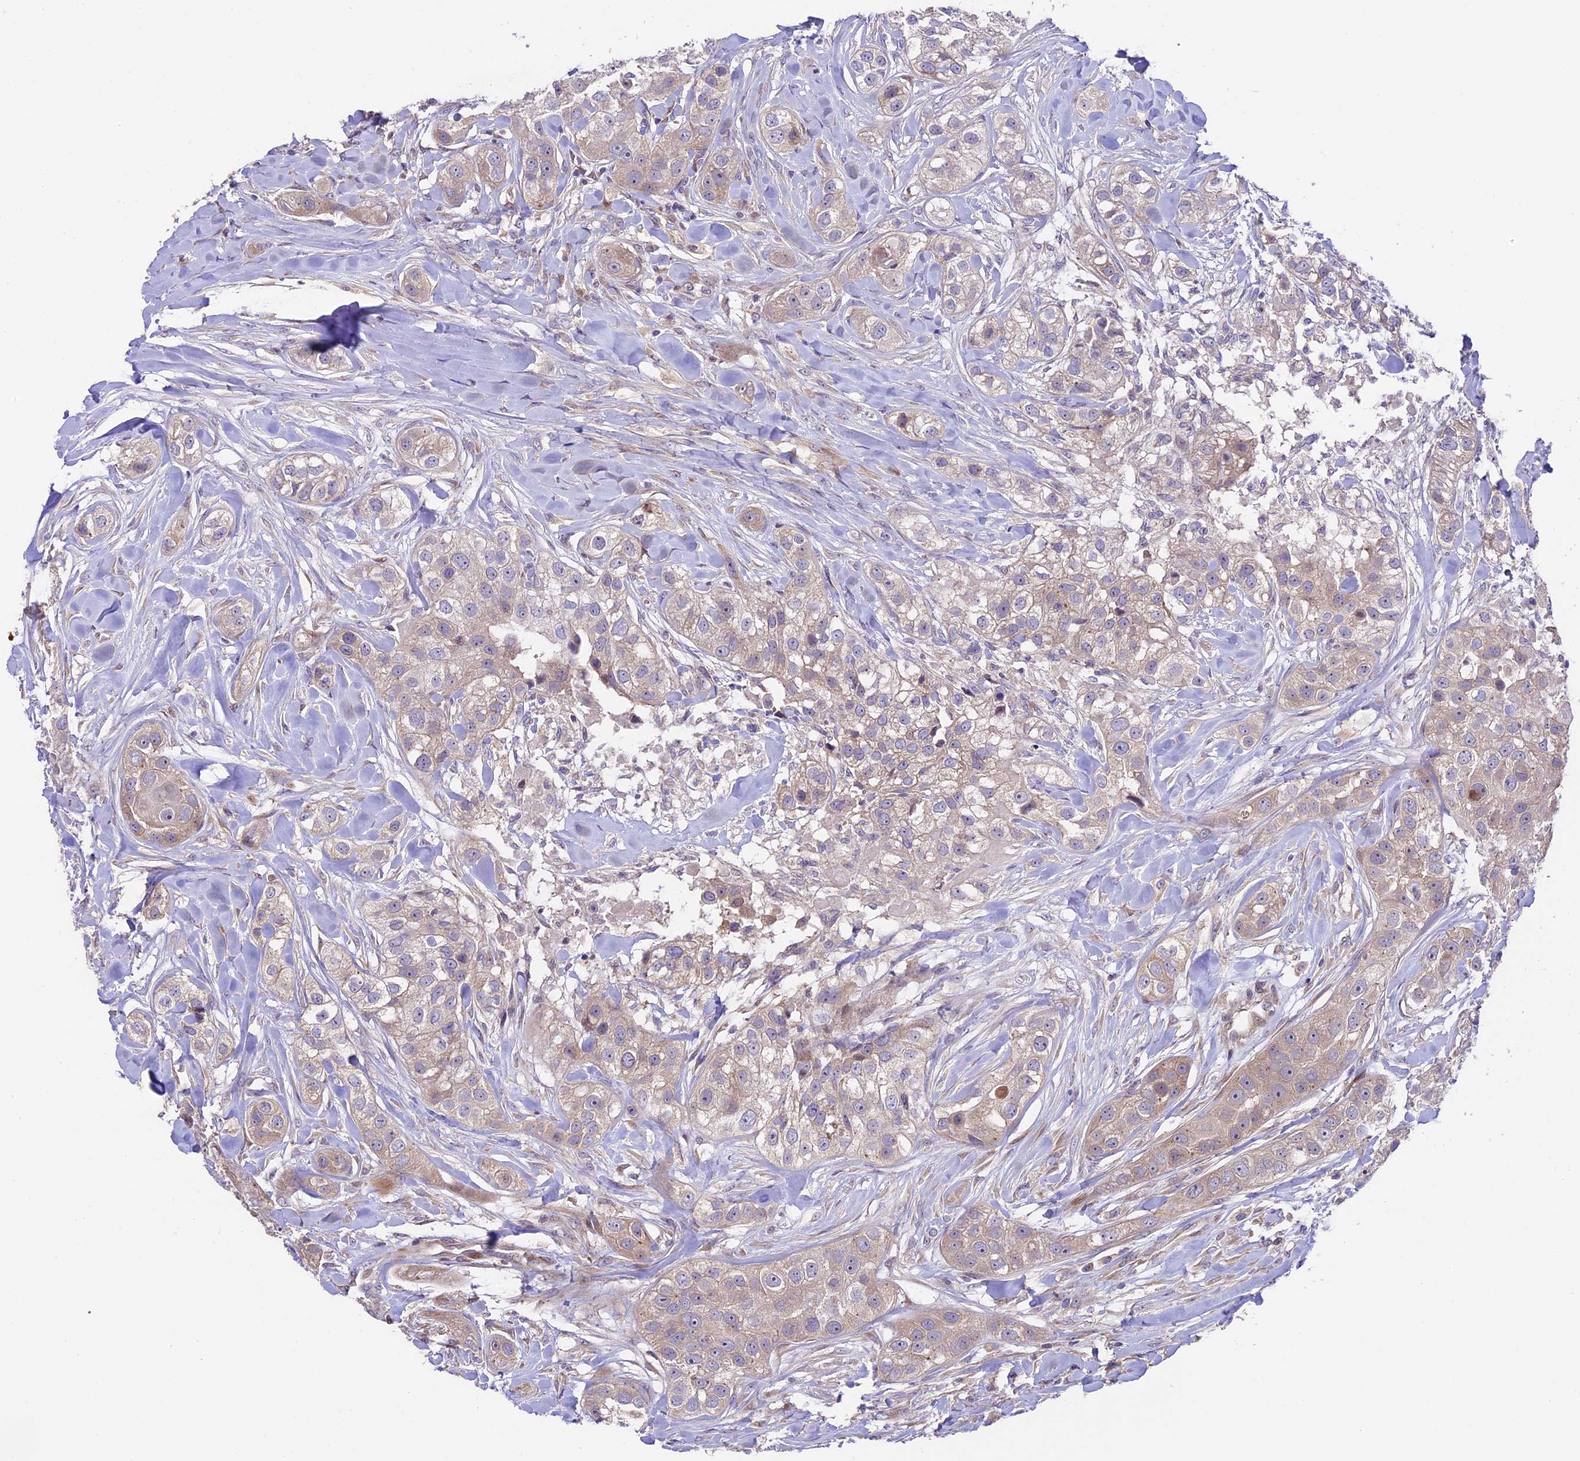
{"staining": {"intensity": "weak", "quantity": "25%-75%", "location": "cytoplasmic/membranous"}, "tissue": "head and neck cancer", "cell_type": "Tumor cells", "image_type": "cancer", "snomed": [{"axis": "morphology", "description": "Normal tissue, NOS"}, {"axis": "morphology", "description": "Squamous cell carcinoma, NOS"}, {"axis": "topography", "description": "Skeletal muscle"}, {"axis": "topography", "description": "Head-Neck"}], "caption": "Brown immunohistochemical staining in human head and neck cancer demonstrates weak cytoplasmic/membranous staining in about 25%-75% of tumor cells. Nuclei are stained in blue.", "gene": "SPIRE1", "patient": {"sex": "male", "age": 51}}